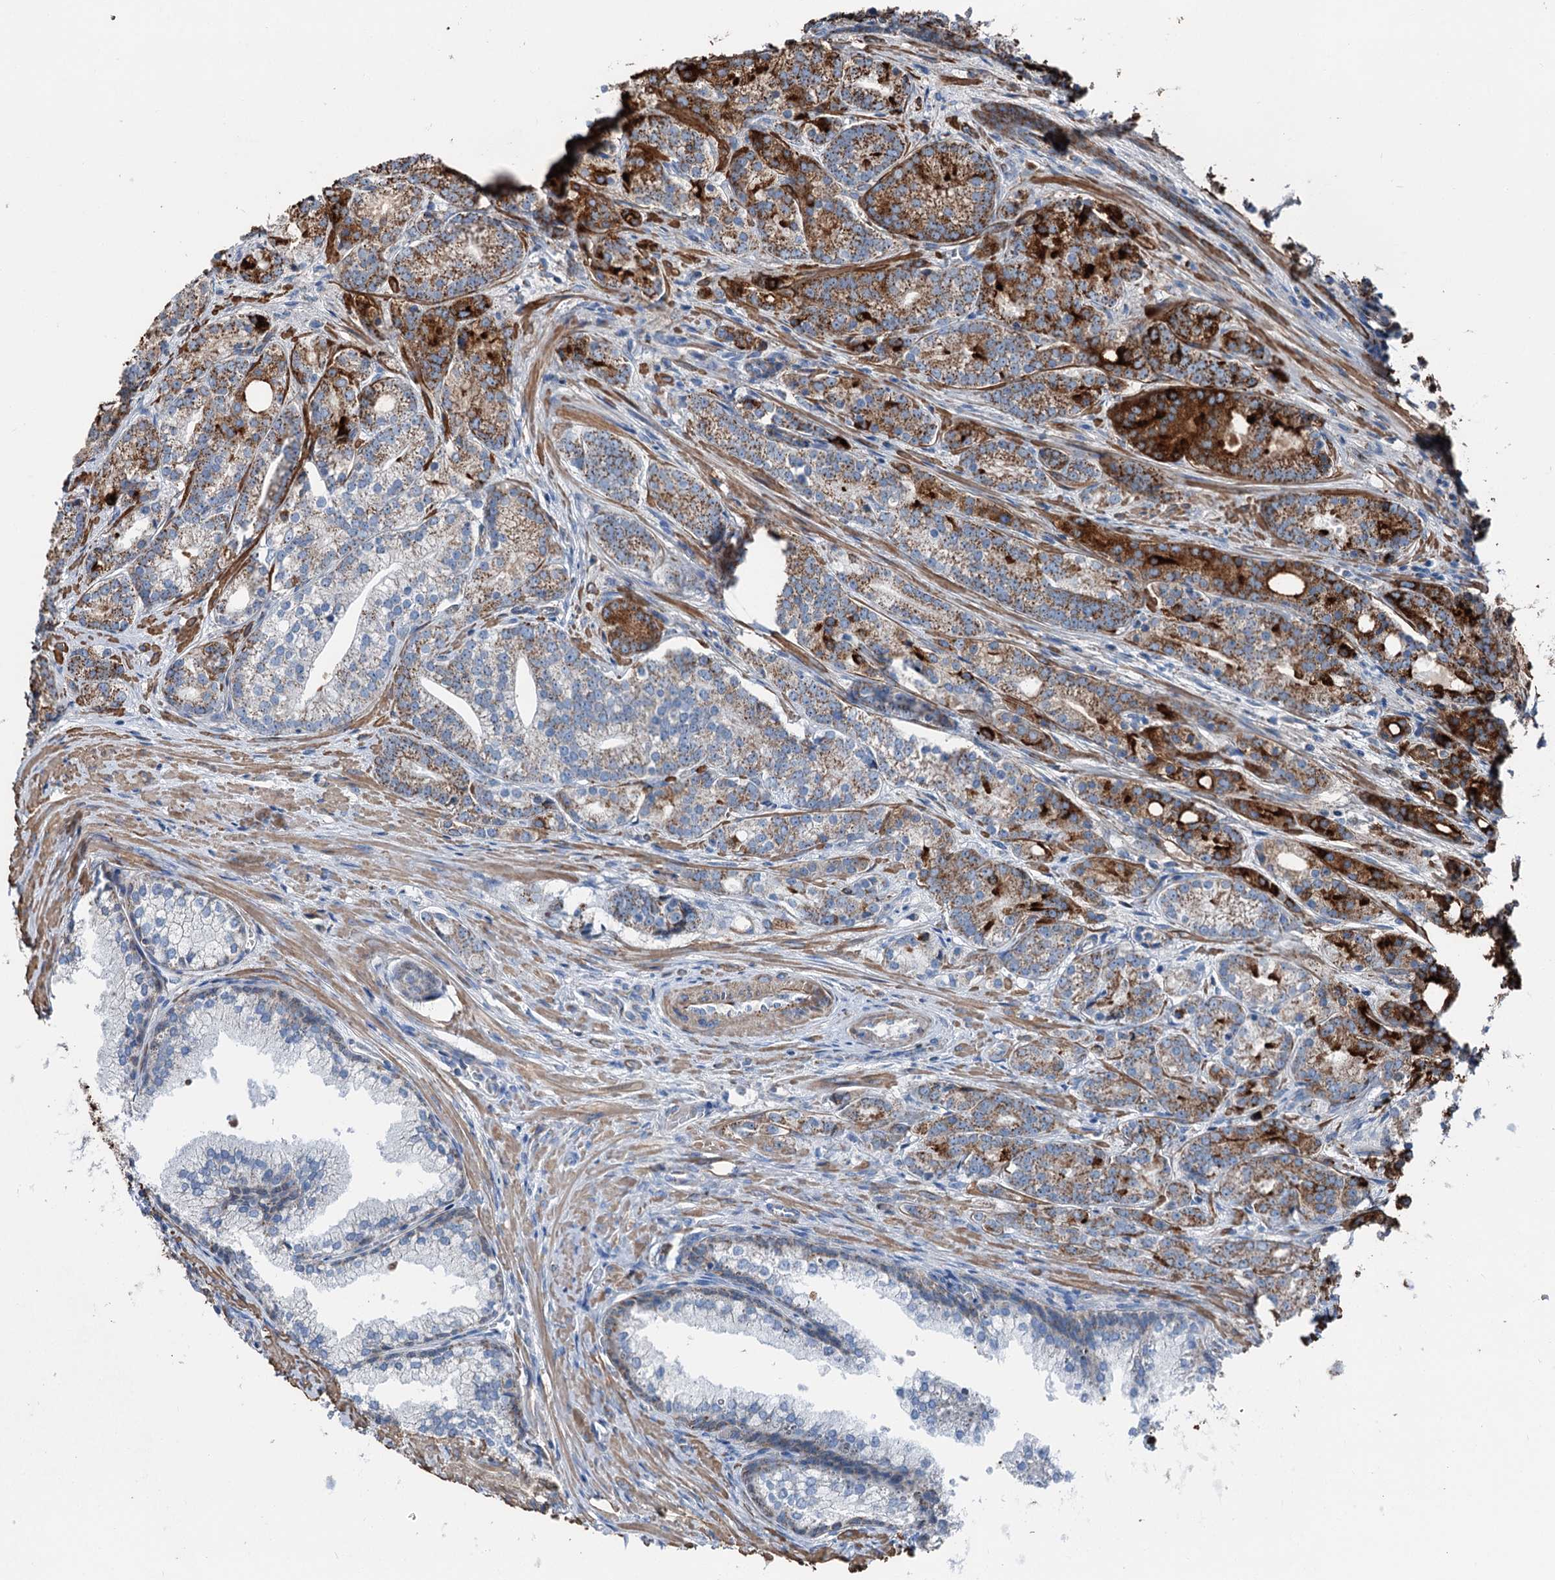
{"staining": {"intensity": "strong", "quantity": "25%-75%", "location": "cytoplasmic/membranous"}, "tissue": "prostate cancer", "cell_type": "Tumor cells", "image_type": "cancer", "snomed": [{"axis": "morphology", "description": "Adenocarcinoma, Low grade"}, {"axis": "topography", "description": "Prostate"}], "caption": "Human prostate cancer stained with a brown dye demonstrates strong cytoplasmic/membranous positive expression in about 25%-75% of tumor cells.", "gene": "DDIAS", "patient": {"sex": "male", "age": 71}}